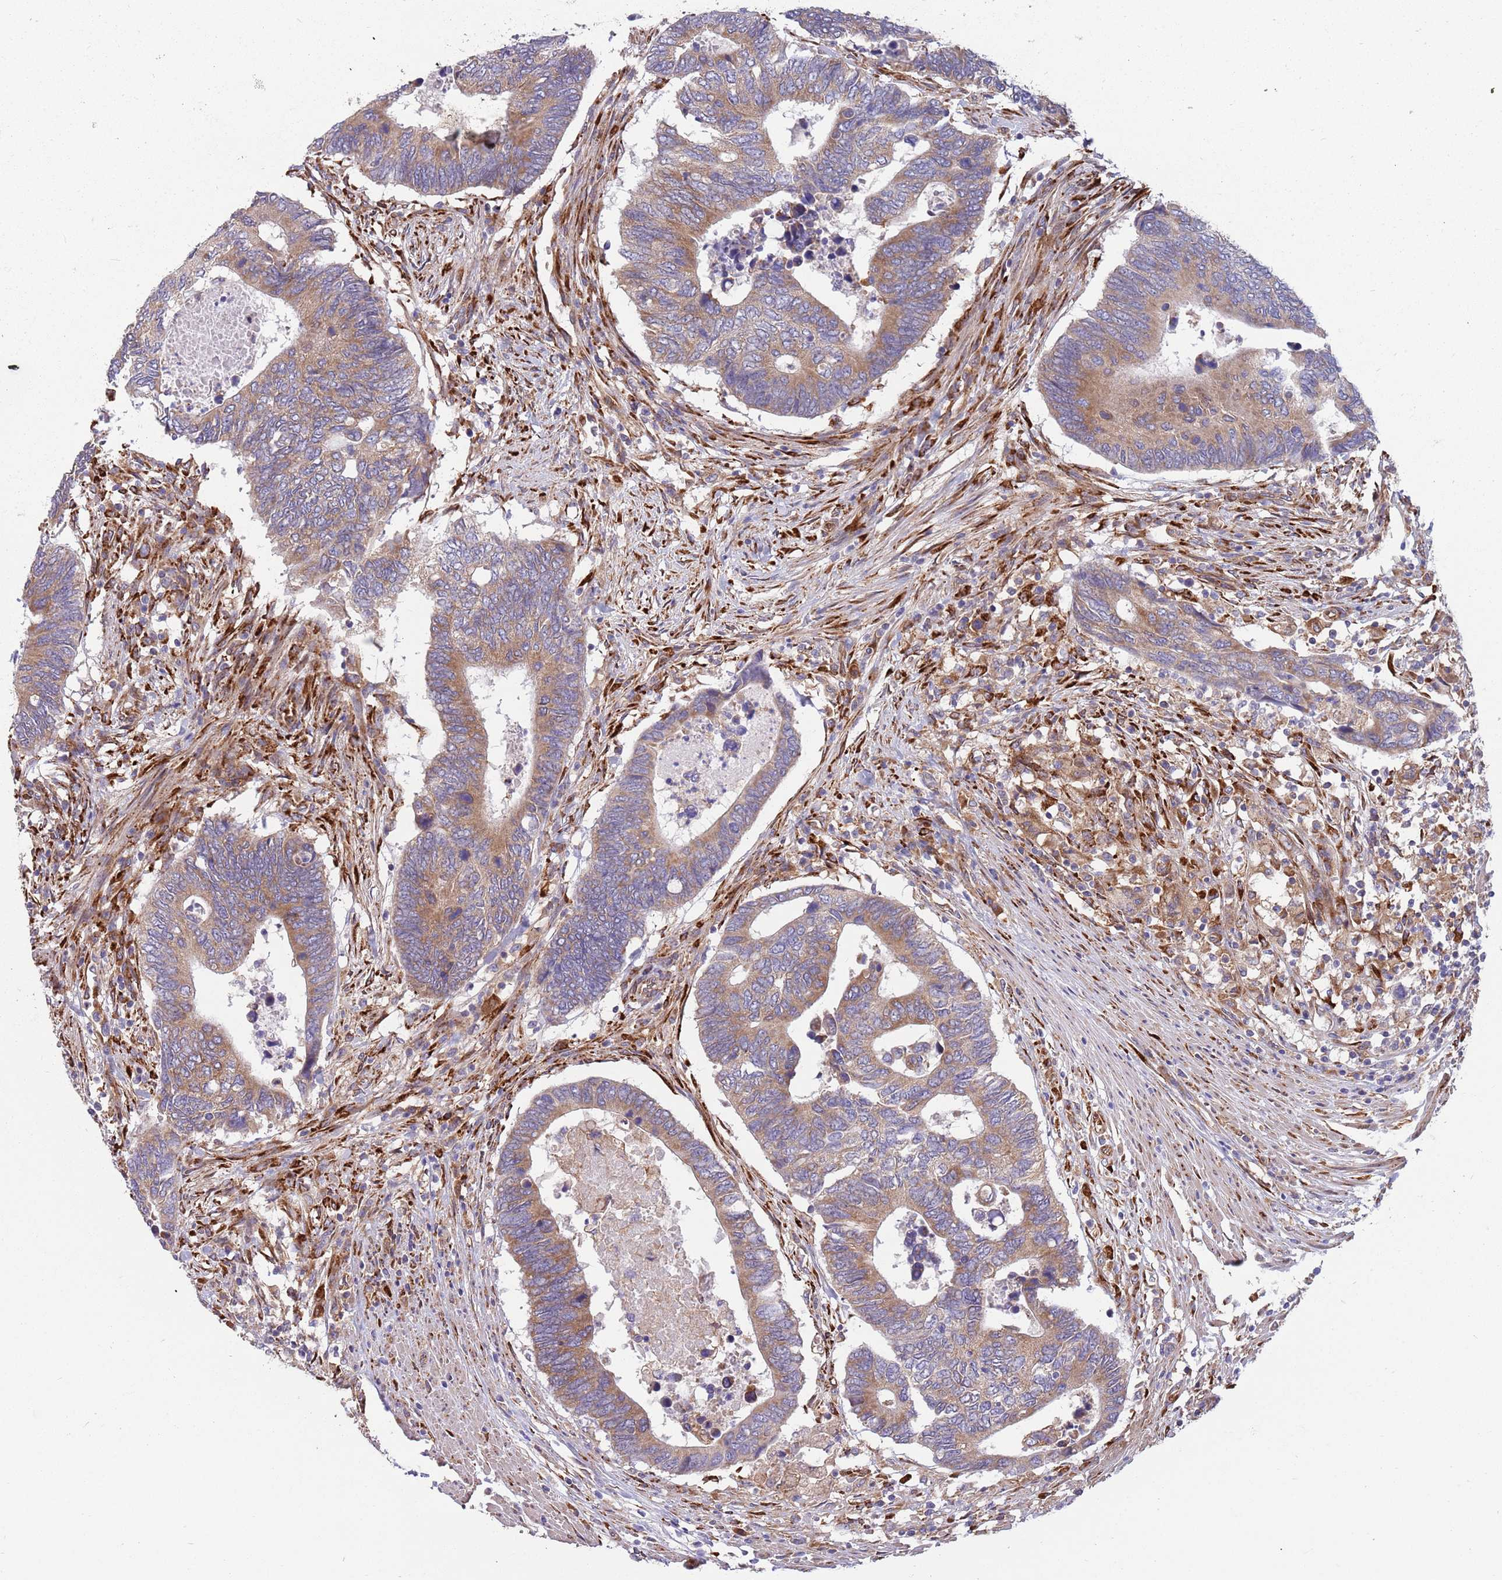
{"staining": {"intensity": "moderate", "quantity": ">75%", "location": "cytoplasmic/membranous"}, "tissue": "colorectal cancer", "cell_type": "Tumor cells", "image_type": "cancer", "snomed": [{"axis": "morphology", "description": "Adenocarcinoma, NOS"}, {"axis": "topography", "description": "Colon"}], "caption": "This is a micrograph of immunohistochemistry staining of colorectal cancer, which shows moderate expression in the cytoplasmic/membranous of tumor cells.", "gene": "ARMCX6", "patient": {"sex": "male", "age": 87}}